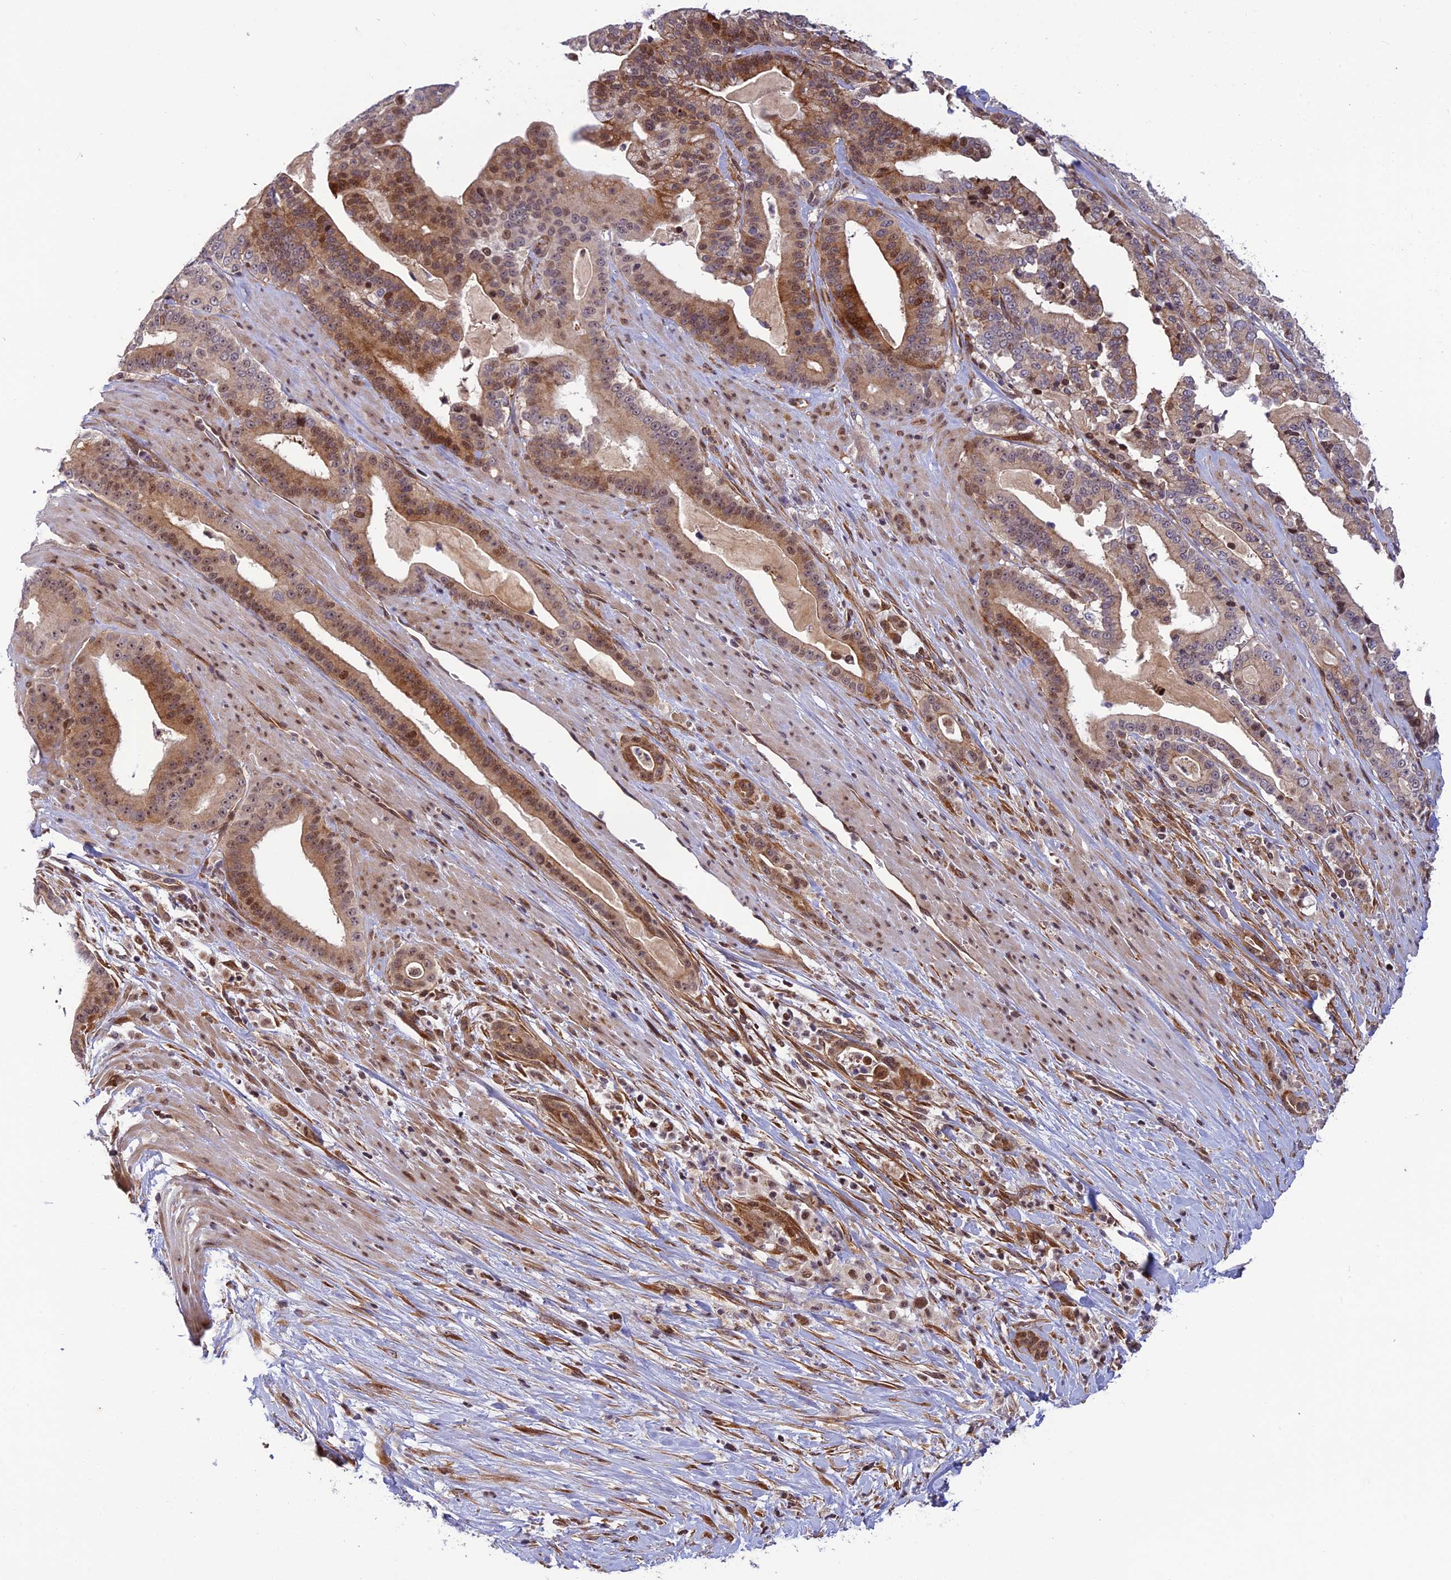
{"staining": {"intensity": "moderate", "quantity": "25%-75%", "location": "cytoplasmic/membranous,nuclear"}, "tissue": "pancreatic cancer", "cell_type": "Tumor cells", "image_type": "cancer", "snomed": [{"axis": "morphology", "description": "Adenocarcinoma, NOS"}, {"axis": "topography", "description": "Pancreas"}], "caption": "Tumor cells reveal moderate cytoplasmic/membranous and nuclear staining in approximately 25%-75% of cells in adenocarcinoma (pancreatic). (DAB = brown stain, brightfield microscopy at high magnification).", "gene": "SMIM7", "patient": {"sex": "male", "age": 63}}